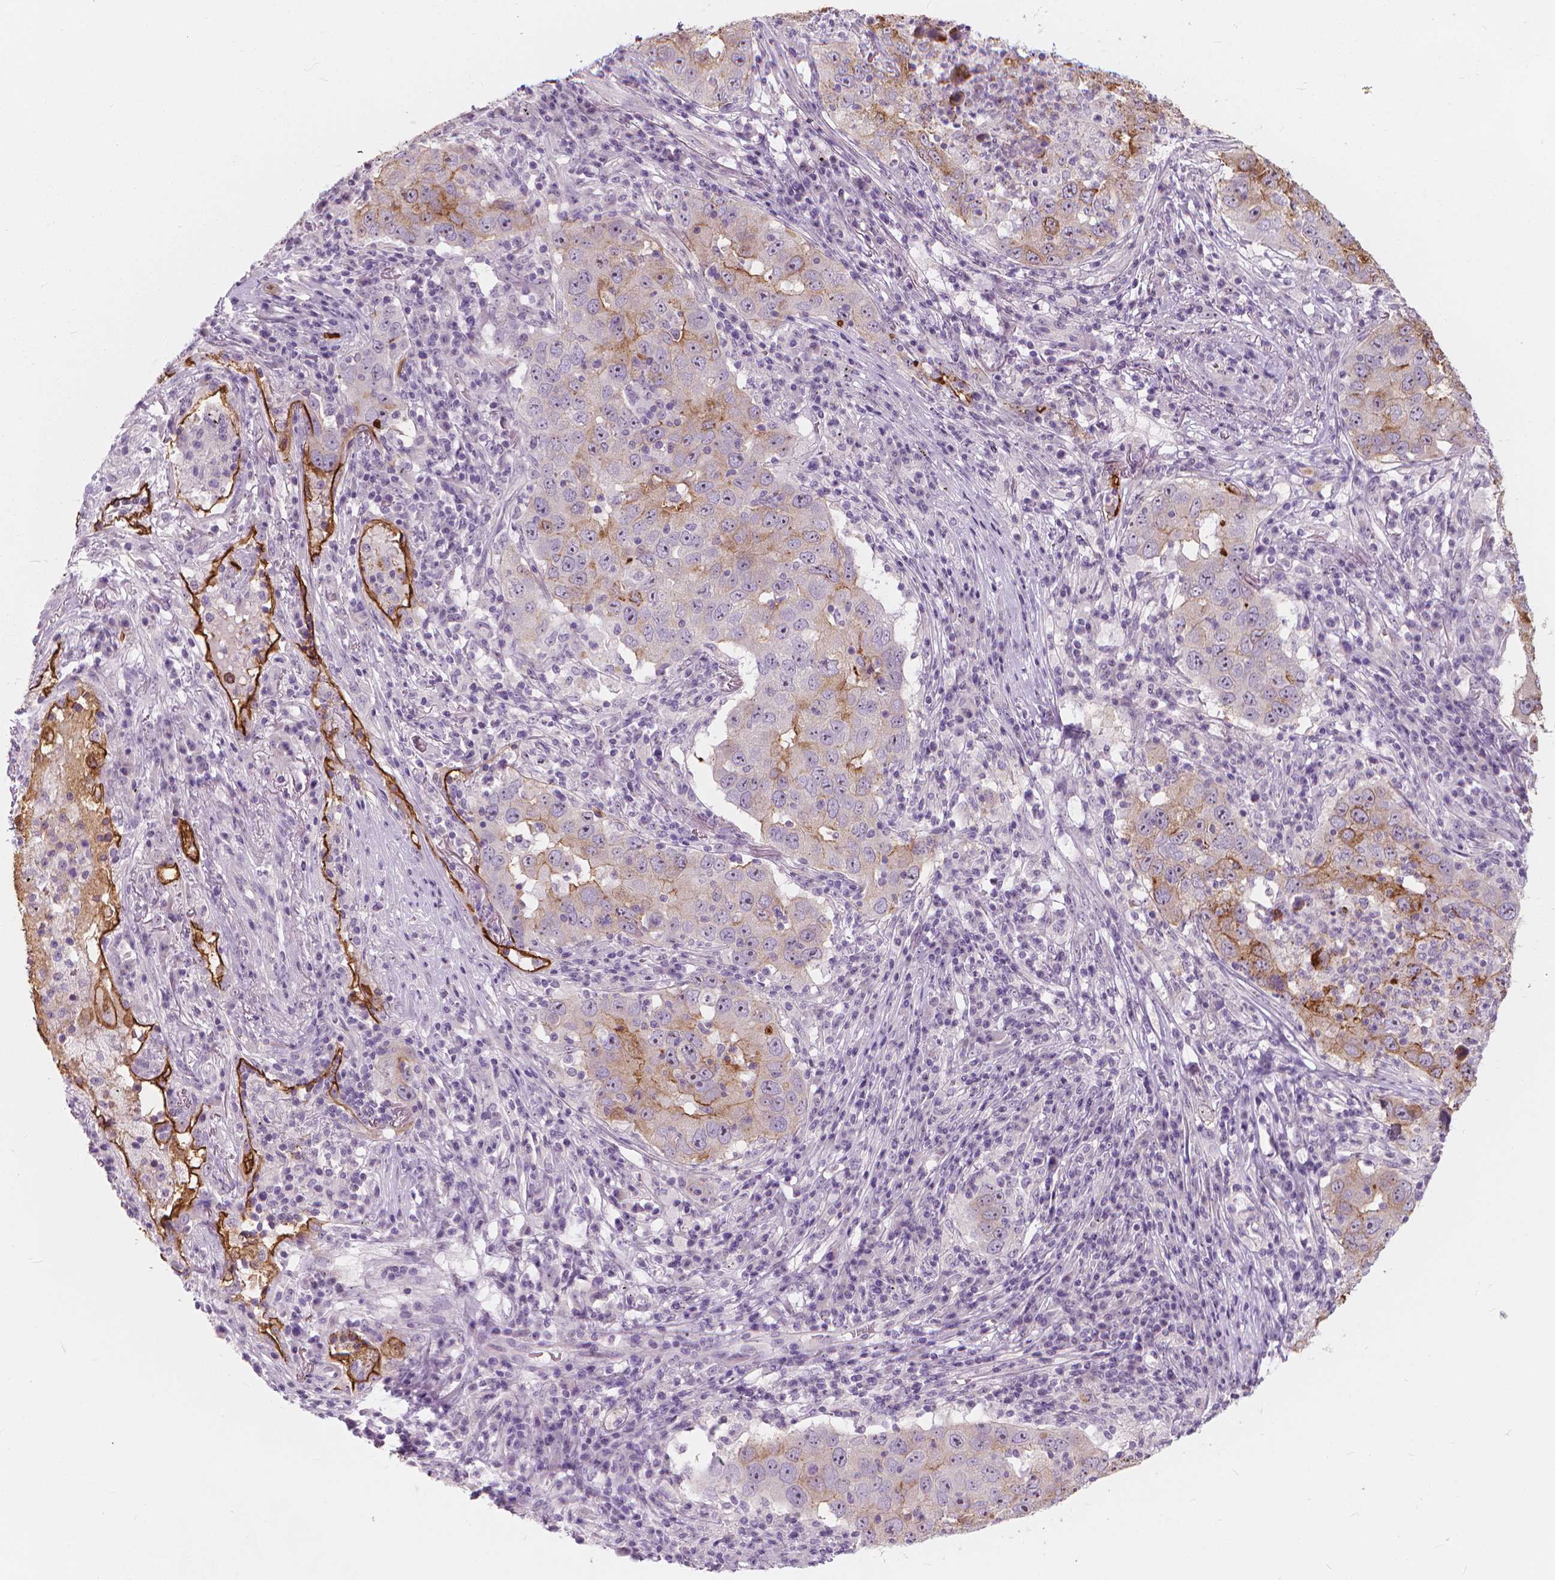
{"staining": {"intensity": "moderate", "quantity": "<25%", "location": "cytoplasmic/membranous"}, "tissue": "lung cancer", "cell_type": "Tumor cells", "image_type": "cancer", "snomed": [{"axis": "morphology", "description": "Adenocarcinoma, NOS"}, {"axis": "topography", "description": "Lung"}], "caption": "There is low levels of moderate cytoplasmic/membranous positivity in tumor cells of adenocarcinoma (lung), as demonstrated by immunohistochemical staining (brown color).", "gene": "GPRC5A", "patient": {"sex": "male", "age": 73}}